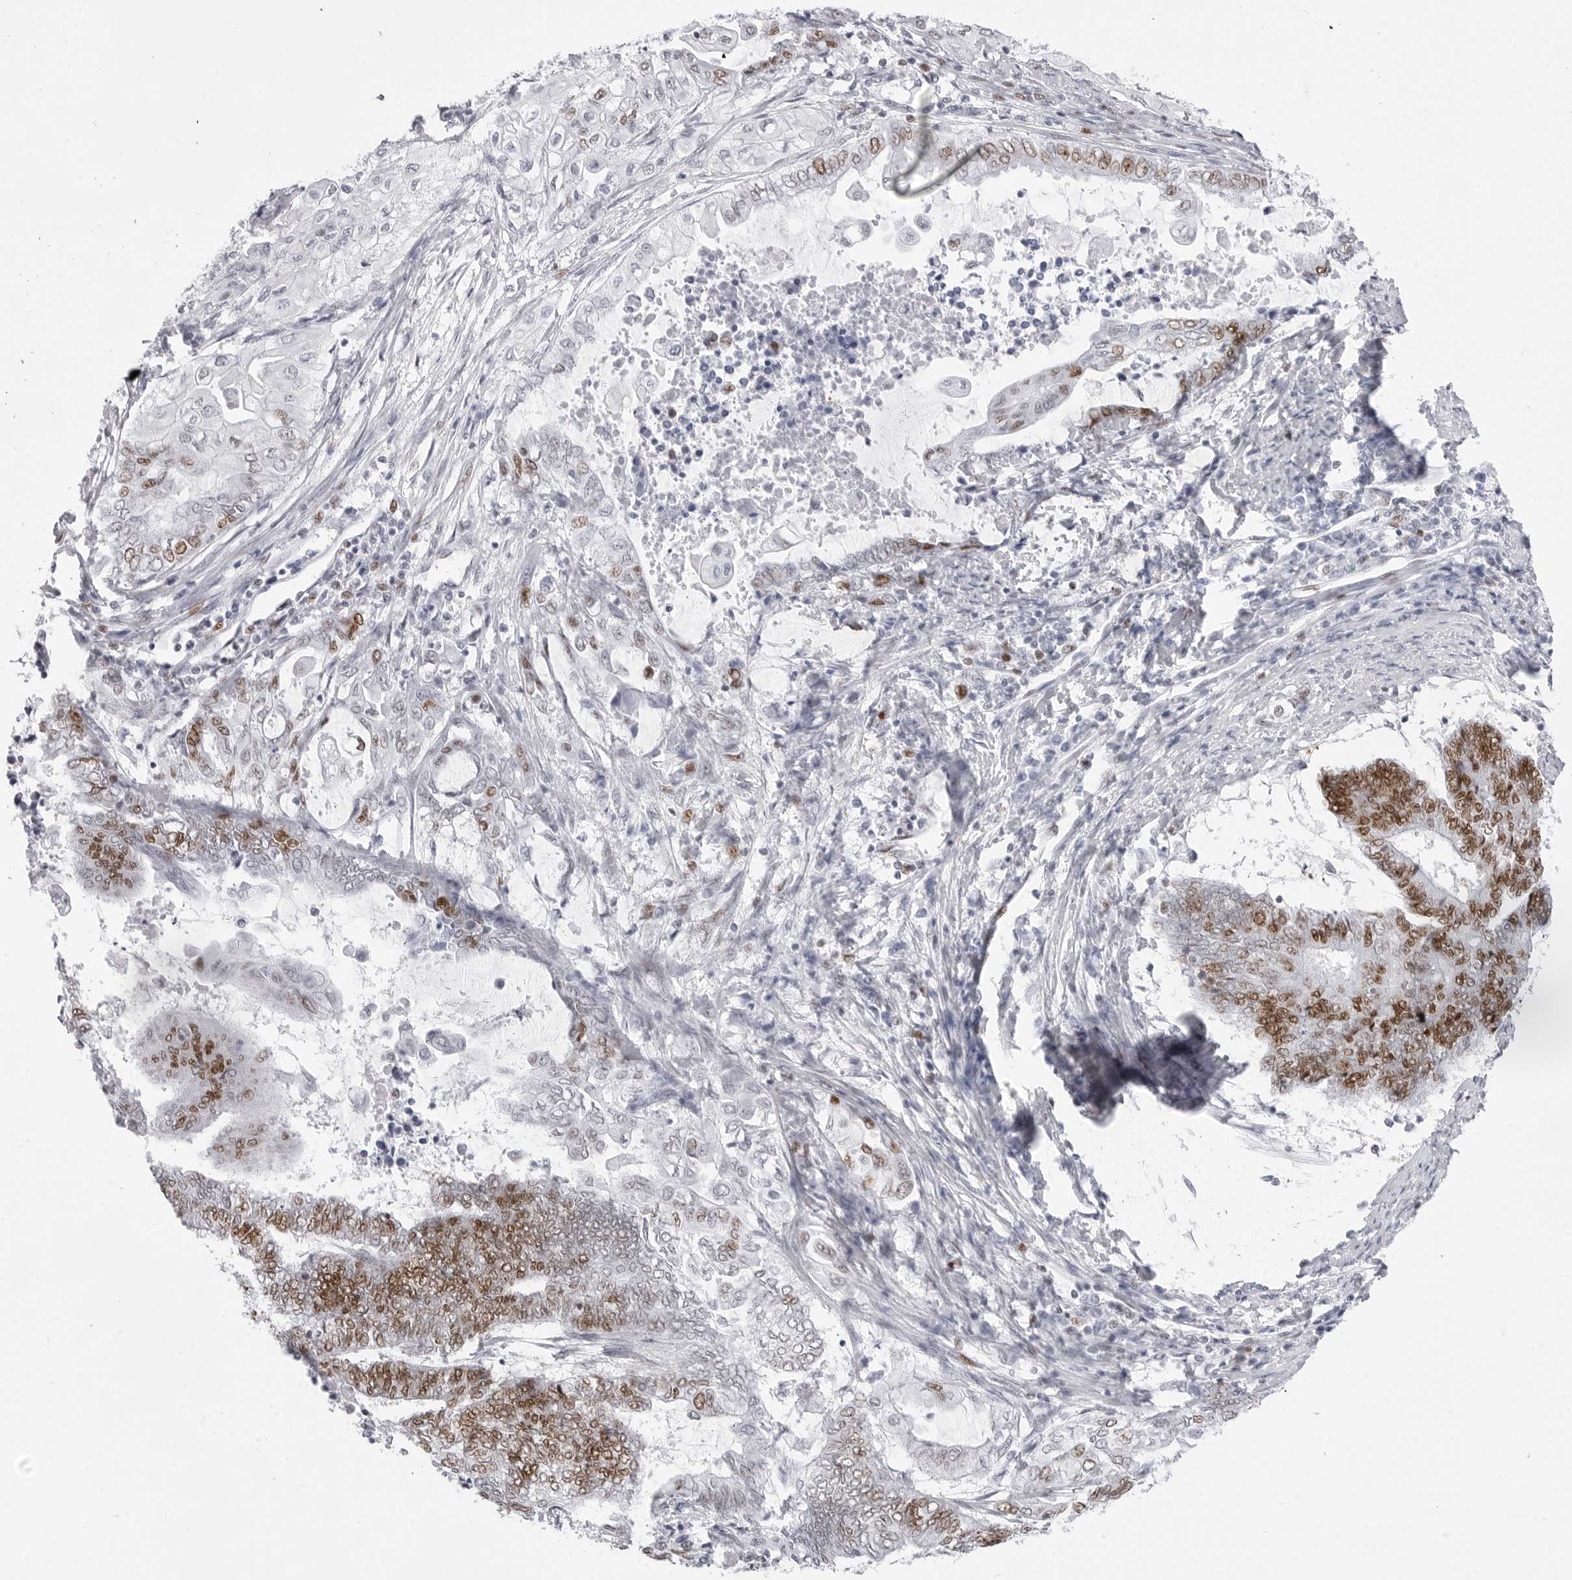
{"staining": {"intensity": "moderate", "quantity": "25%-75%", "location": "nuclear"}, "tissue": "endometrial cancer", "cell_type": "Tumor cells", "image_type": "cancer", "snomed": [{"axis": "morphology", "description": "Adenocarcinoma, NOS"}, {"axis": "topography", "description": "Uterus"}, {"axis": "topography", "description": "Endometrium"}], "caption": "The photomicrograph demonstrates immunohistochemical staining of endometrial cancer (adenocarcinoma). There is moderate nuclear positivity is appreciated in about 25%-75% of tumor cells.", "gene": "NASP", "patient": {"sex": "female", "age": 70}}